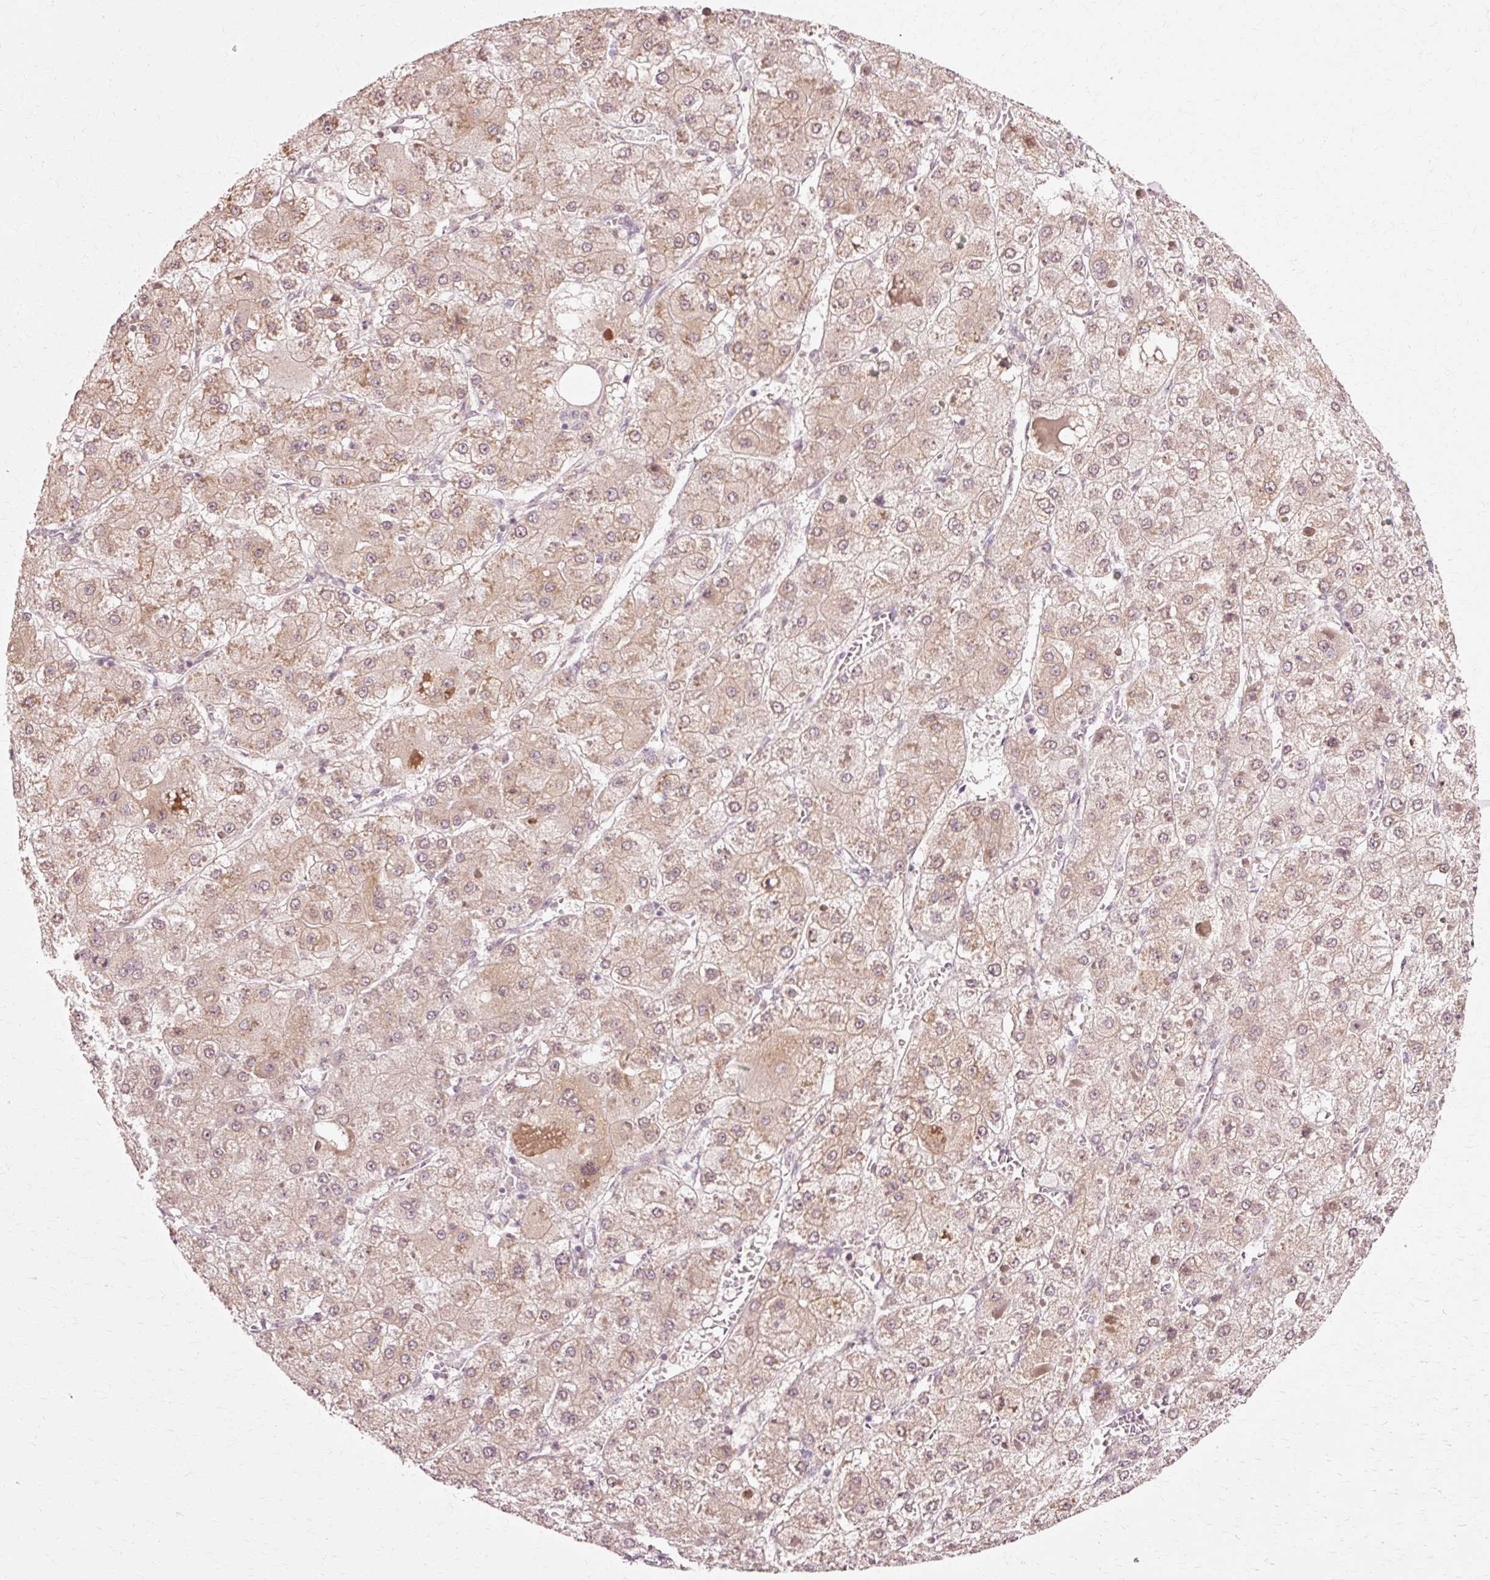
{"staining": {"intensity": "weak", "quantity": ">75%", "location": "cytoplasmic/membranous,nuclear"}, "tissue": "liver cancer", "cell_type": "Tumor cells", "image_type": "cancer", "snomed": [{"axis": "morphology", "description": "Carcinoma, Hepatocellular, NOS"}, {"axis": "topography", "description": "Liver"}], "caption": "Immunohistochemical staining of human liver cancer displays low levels of weak cytoplasmic/membranous and nuclear protein expression in approximately >75% of tumor cells.", "gene": "RGPD5", "patient": {"sex": "female", "age": 73}}